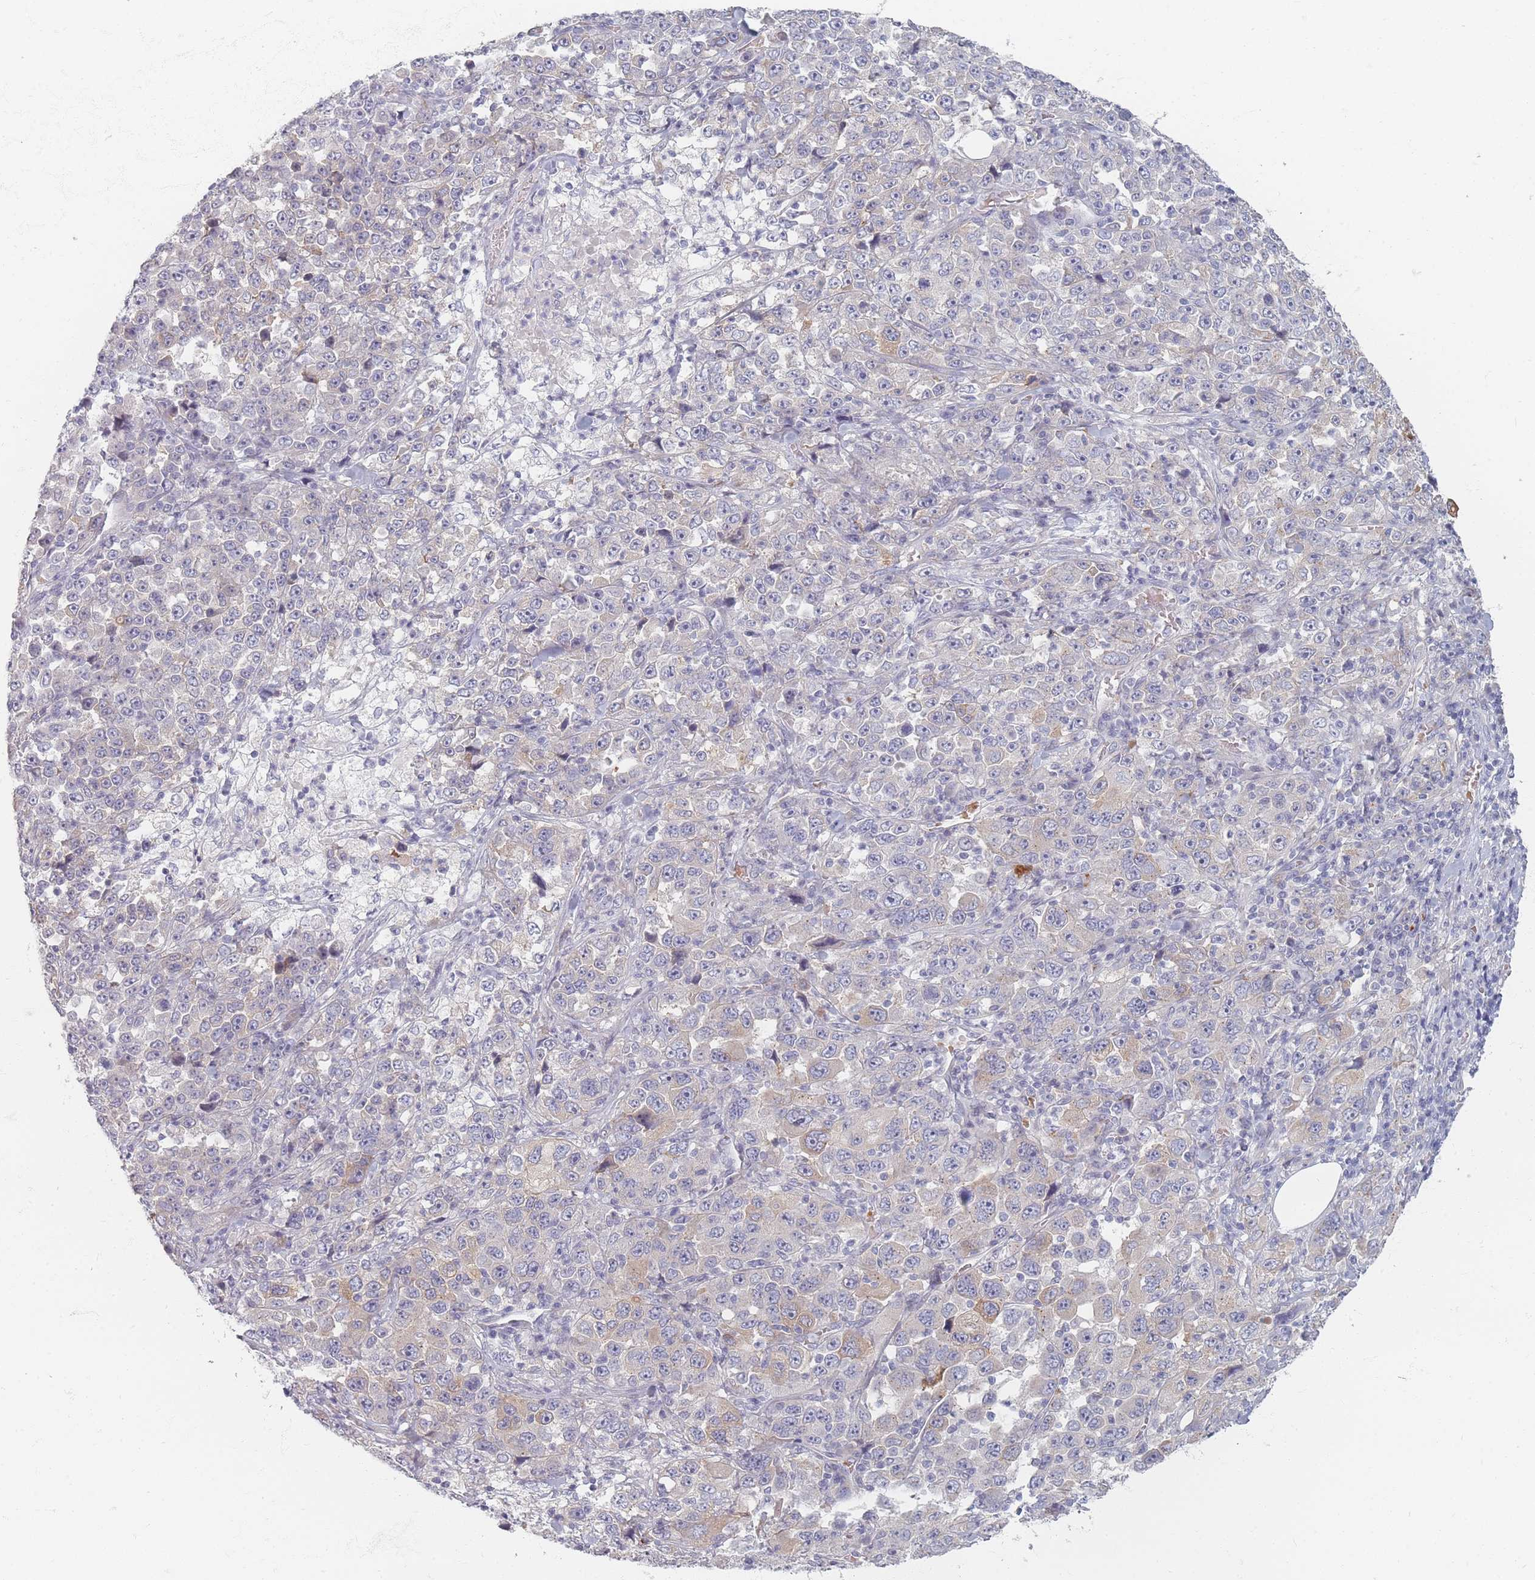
{"staining": {"intensity": "negative", "quantity": "none", "location": "none"}, "tissue": "stomach cancer", "cell_type": "Tumor cells", "image_type": "cancer", "snomed": [{"axis": "morphology", "description": "Normal tissue, NOS"}, {"axis": "morphology", "description": "Adenocarcinoma, NOS"}, {"axis": "topography", "description": "Stomach, upper"}, {"axis": "topography", "description": "Stomach"}], "caption": "Immunohistochemical staining of human adenocarcinoma (stomach) reveals no significant expression in tumor cells. Nuclei are stained in blue.", "gene": "TMOD1", "patient": {"sex": "male", "age": 59}}